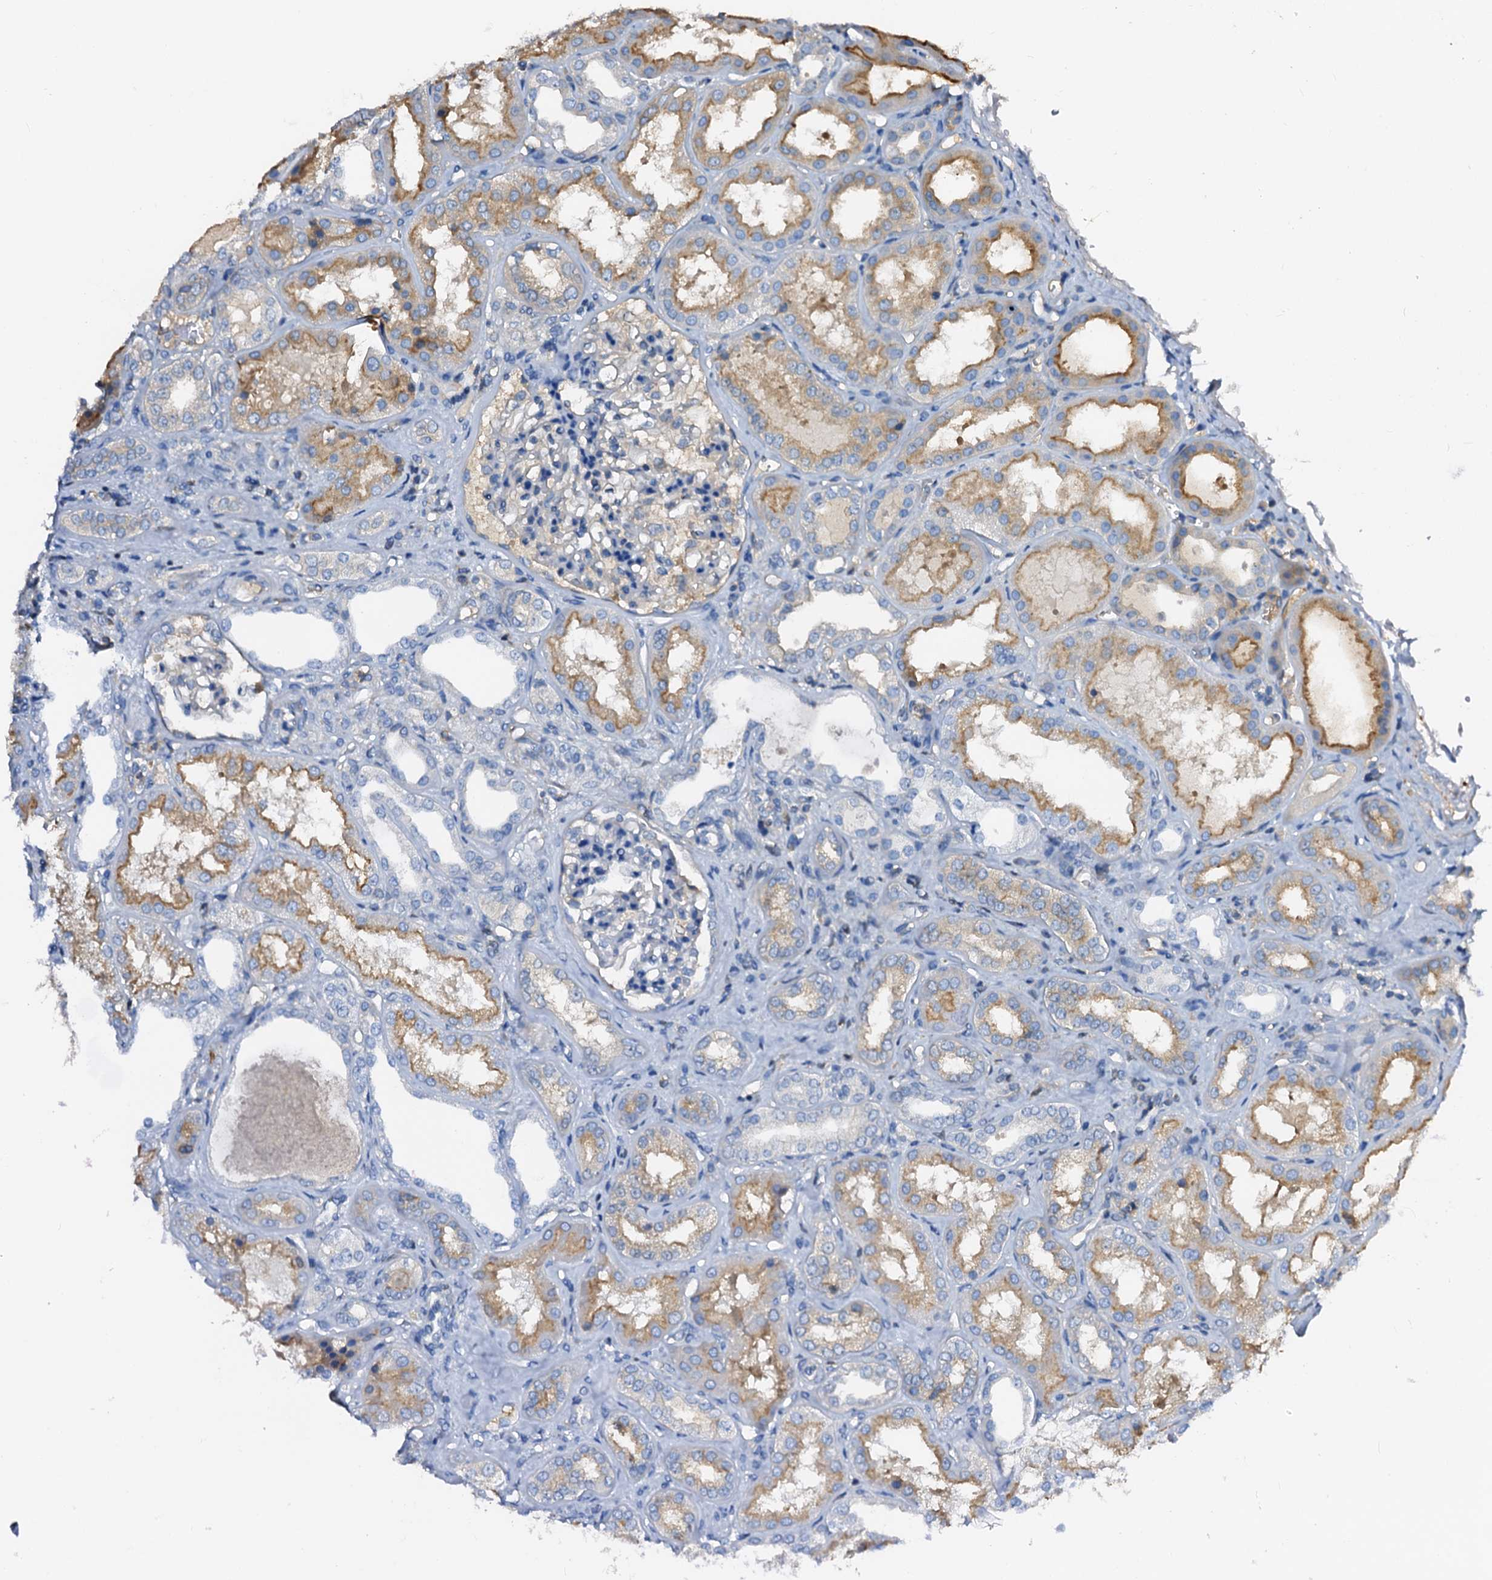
{"staining": {"intensity": "weak", "quantity": "<25%", "location": "cytoplasmic/membranous"}, "tissue": "kidney", "cell_type": "Cells in glomeruli", "image_type": "normal", "snomed": [{"axis": "morphology", "description": "Normal tissue, NOS"}, {"axis": "topography", "description": "Kidney"}], "caption": "High power microscopy micrograph of an immunohistochemistry (IHC) micrograph of benign kidney, revealing no significant expression in cells in glomeruli.", "gene": "CSKMT", "patient": {"sex": "female", "age": 56}}